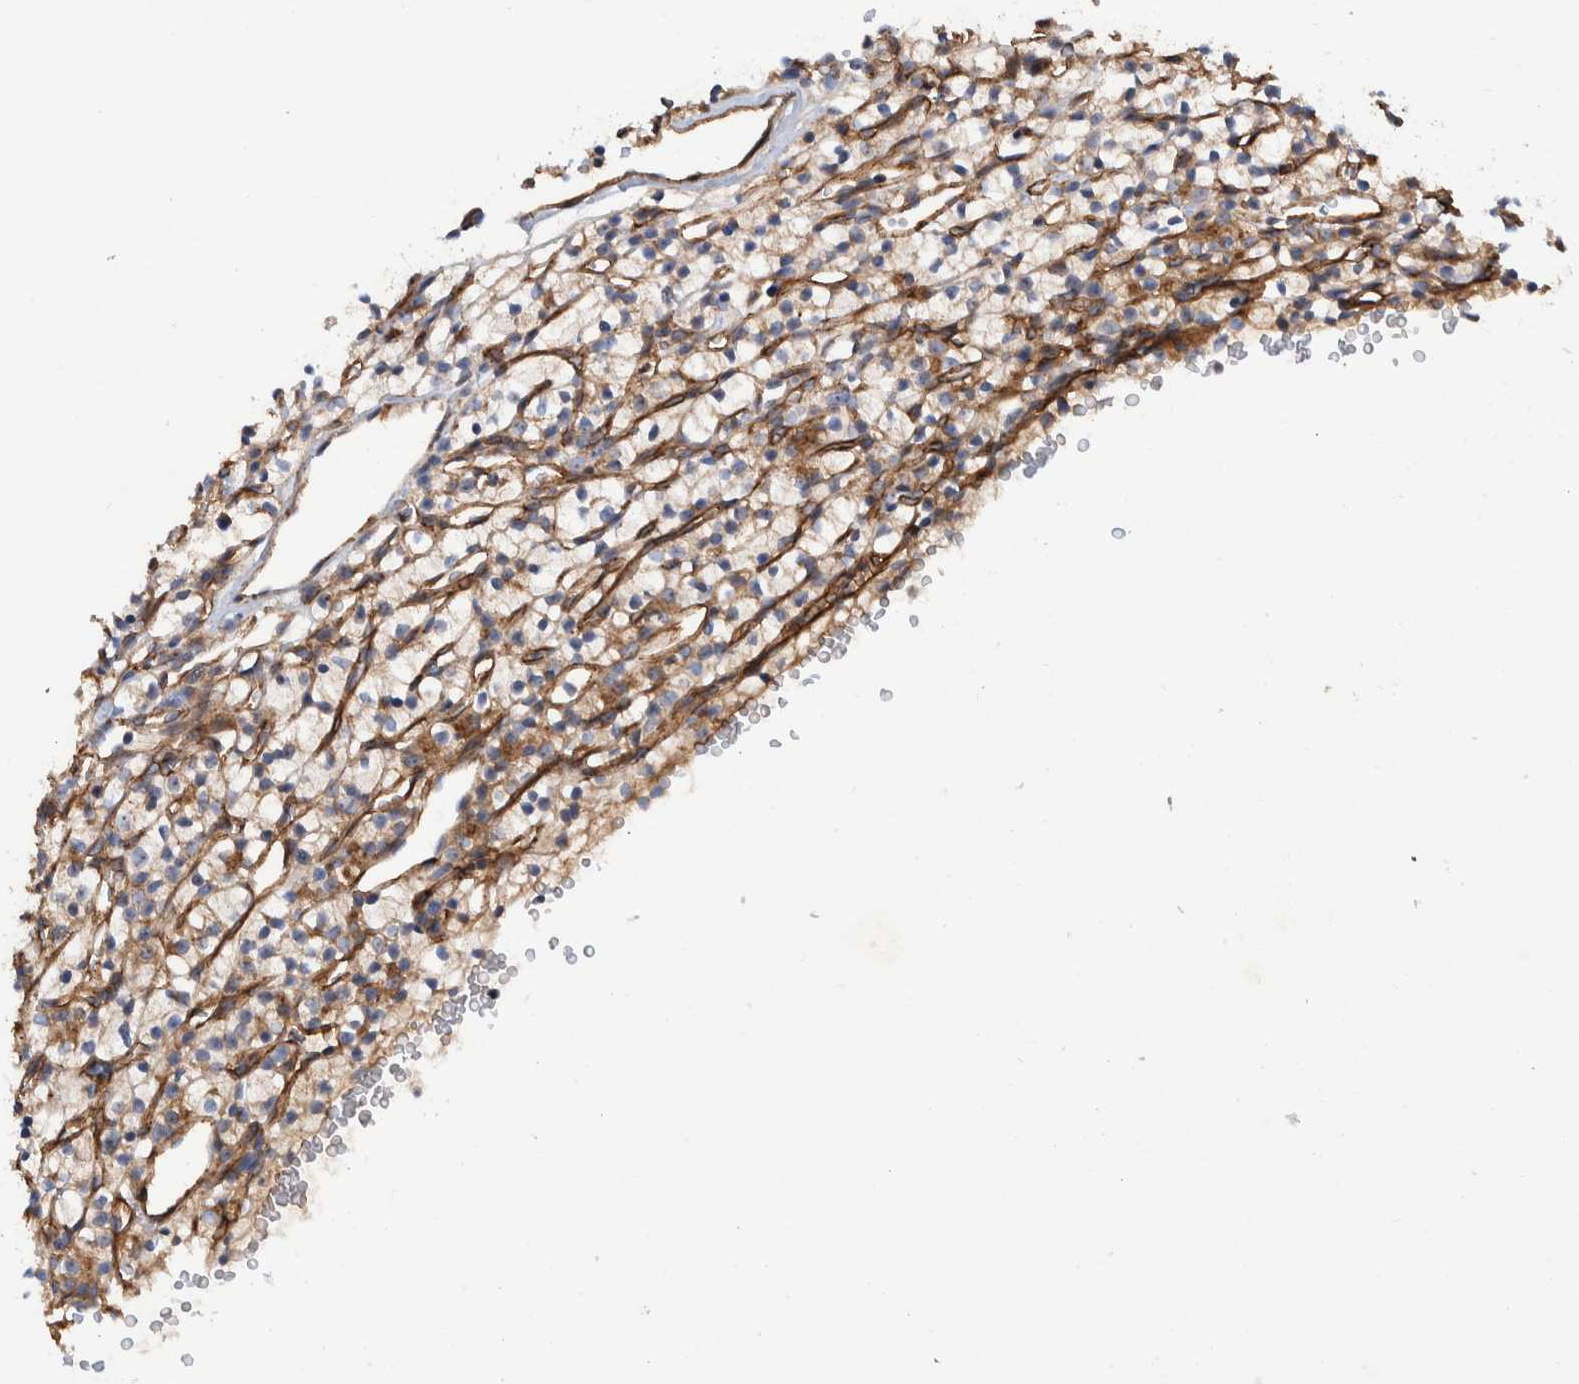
{"staining": {"intensity": "weak", "quantity": "<25%", "location": "cytoplasmic/membranous"}, "tissue": "renal cancer", "cell_type": "Tumor cells", "image_type": "cancer", "snomed": [{"axis": "morphology", "description": "Adenocarcinoma, NOS"}, {"axis": "topography", "description": "Kidney"}], "caption": "Tumor cells are negative for brown protein staining in renal cancer.", "gene": "SLC25A10", "patient": {"sex": "female", "age": 57}}